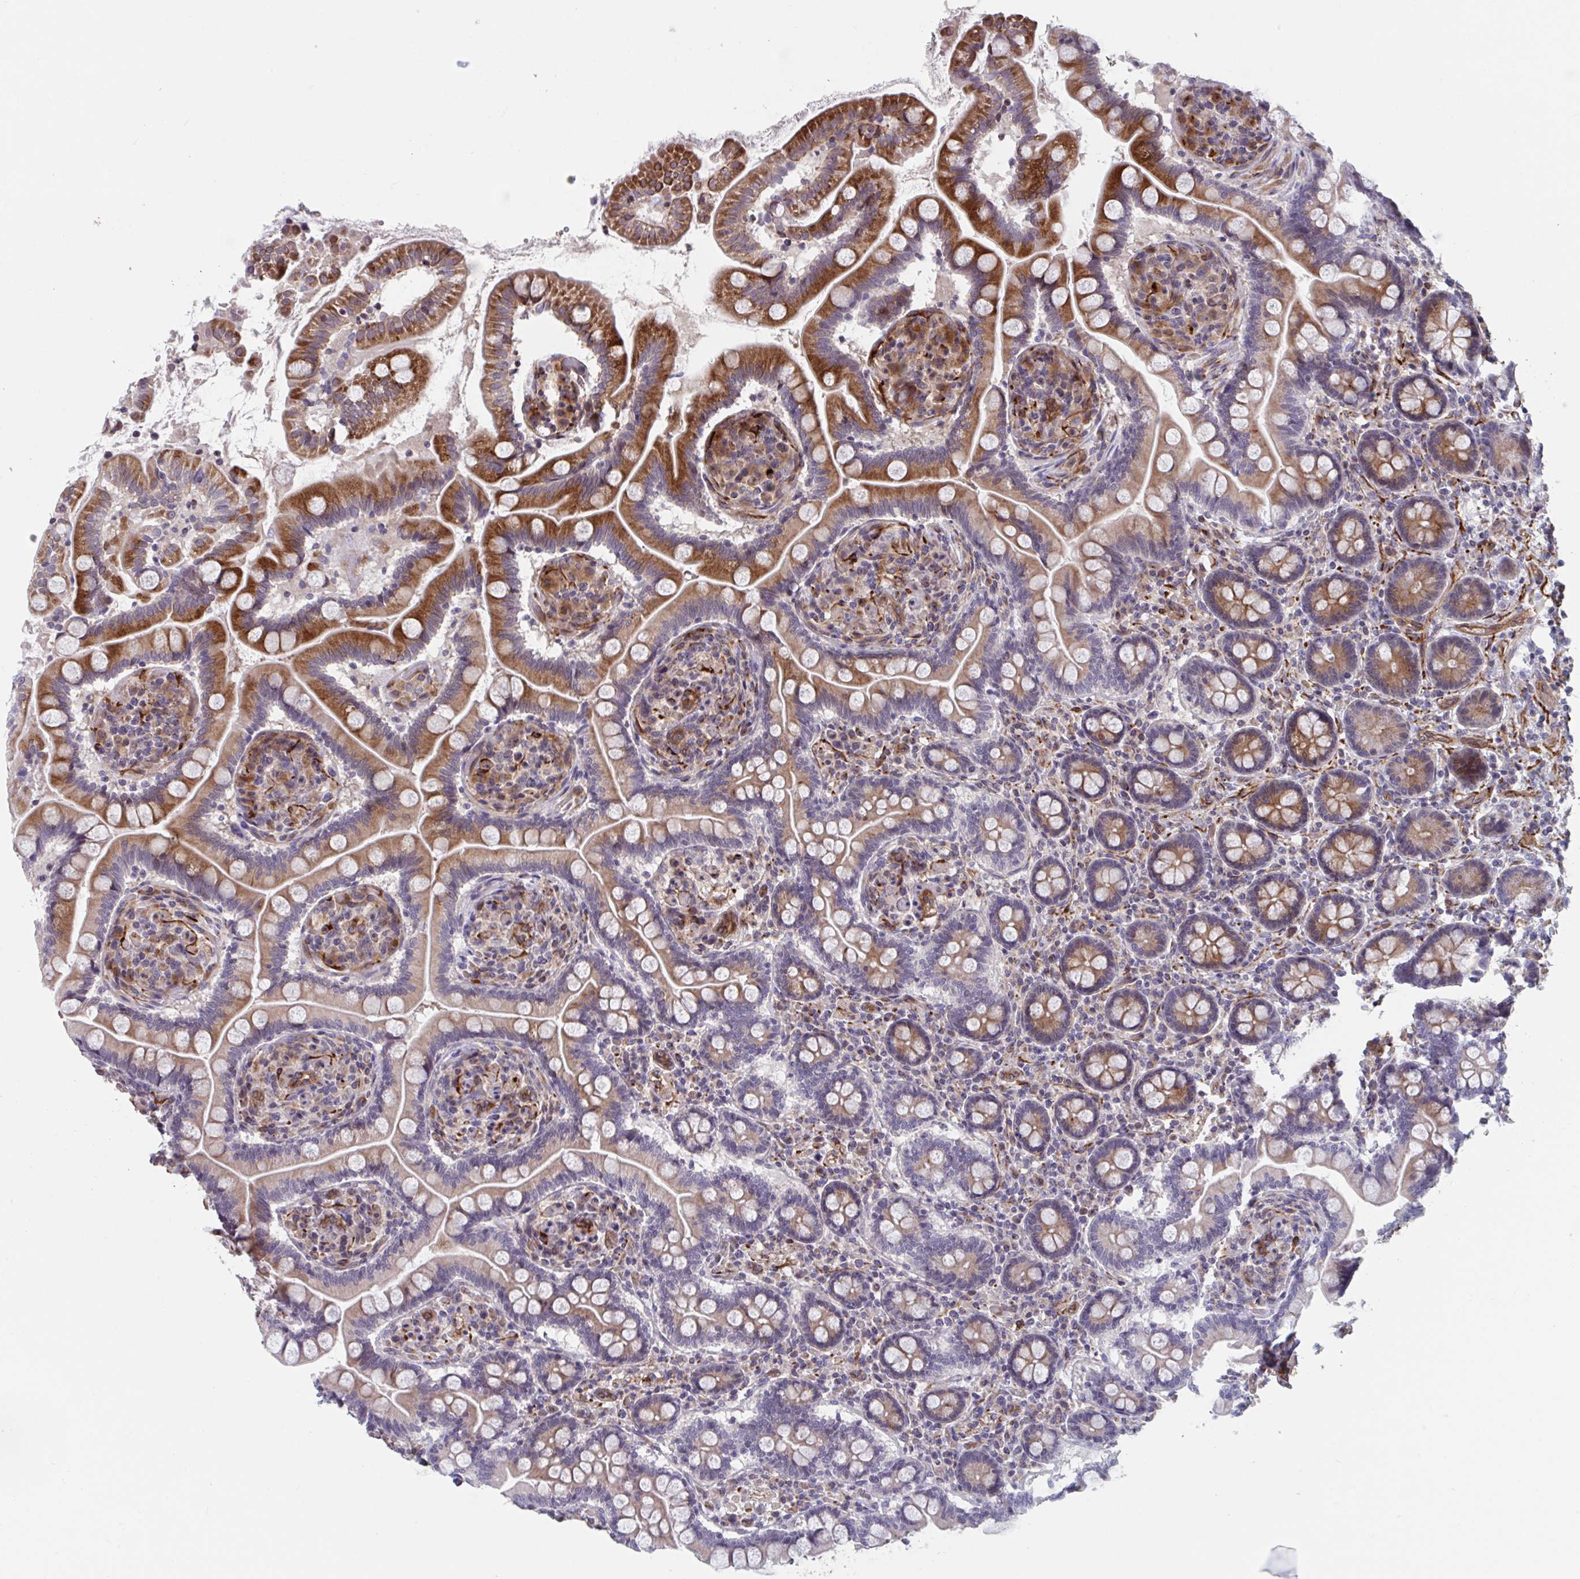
{"staining": {"intensity": "moderate", "quantity": ">75%", "location": "cytoplasmic/membranous"}, "tissue": "small intestine", "cell_type": "Glandular cells", "image_type": "normal", "snomed": [{"axis": "morphology", "description": "Normal tissue, NOS"}, {"axis": "topography", "description": "Small intestine"}], "caption": "Protein staining of normal small intestine displays moderate cytoplasmic/membranous expression in about >75% of glandular cells. The protein of interest is shown in brown color, while the nuclei are stained blue.", "gene": "TNFSF10", "patient": {"sex": "female", "age": 64}}